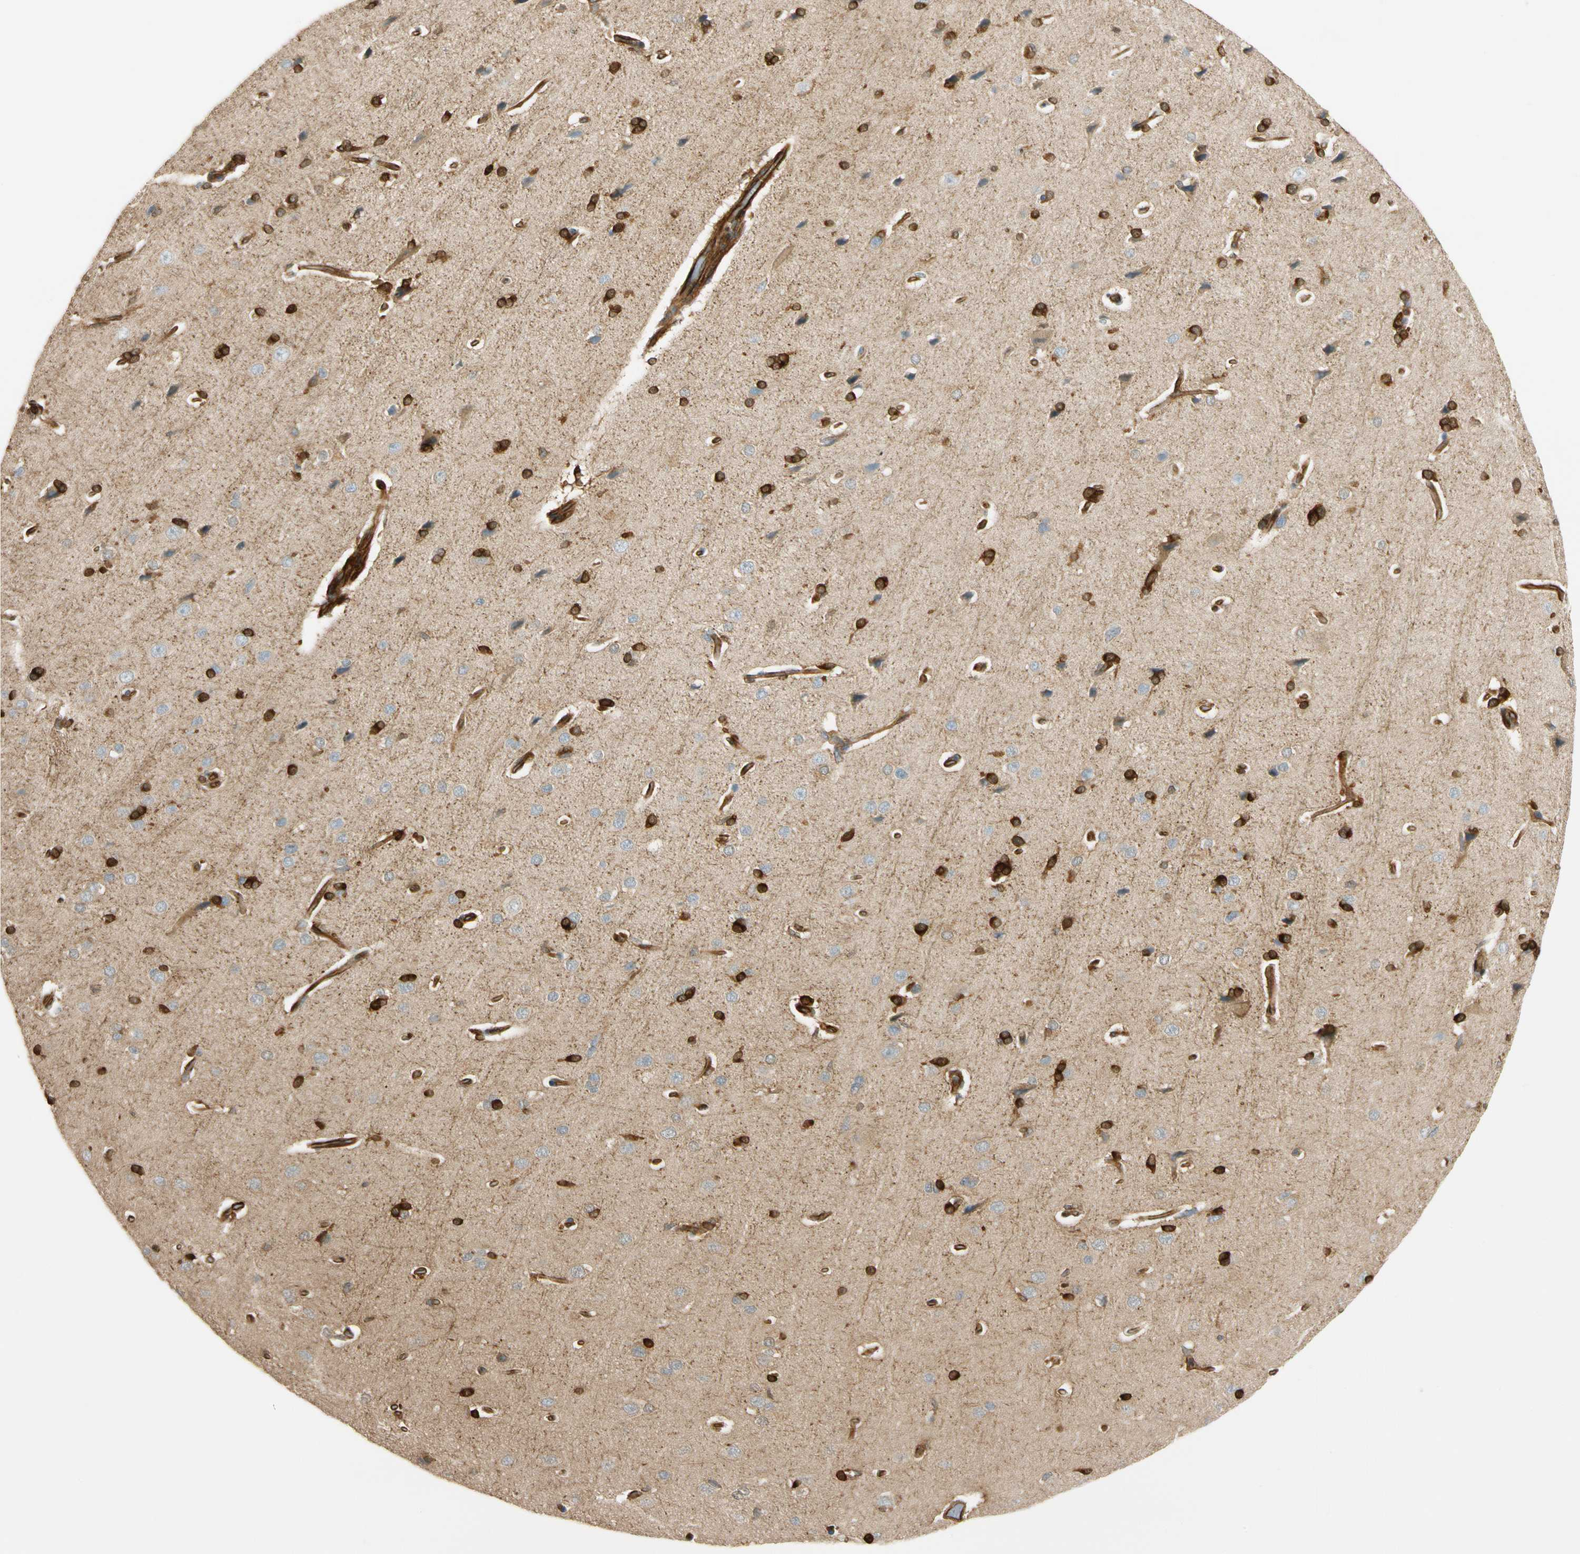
{"staining": {"intensity": "strong", "quantity": ">75%", "location": "cytoplasmic/membranous"}, "tissue": "cerebral cortex", "cell_type": "Endothelial cells", "image_type": "normal", "snomed": [{"axis": "morphology", "description": "Normal tissue, NOS"}, {"axis": "topography", "description": "Cerebral cortex"}], "caption": "Immunohistochemical staining of unremarkable cerebral cortex demonstrates high levels of strong cytoplasmic/membranous expression in about >75% of endothelial cells.", "gene": "PARP14", "patient": {"sex": "male", "age": 62}}